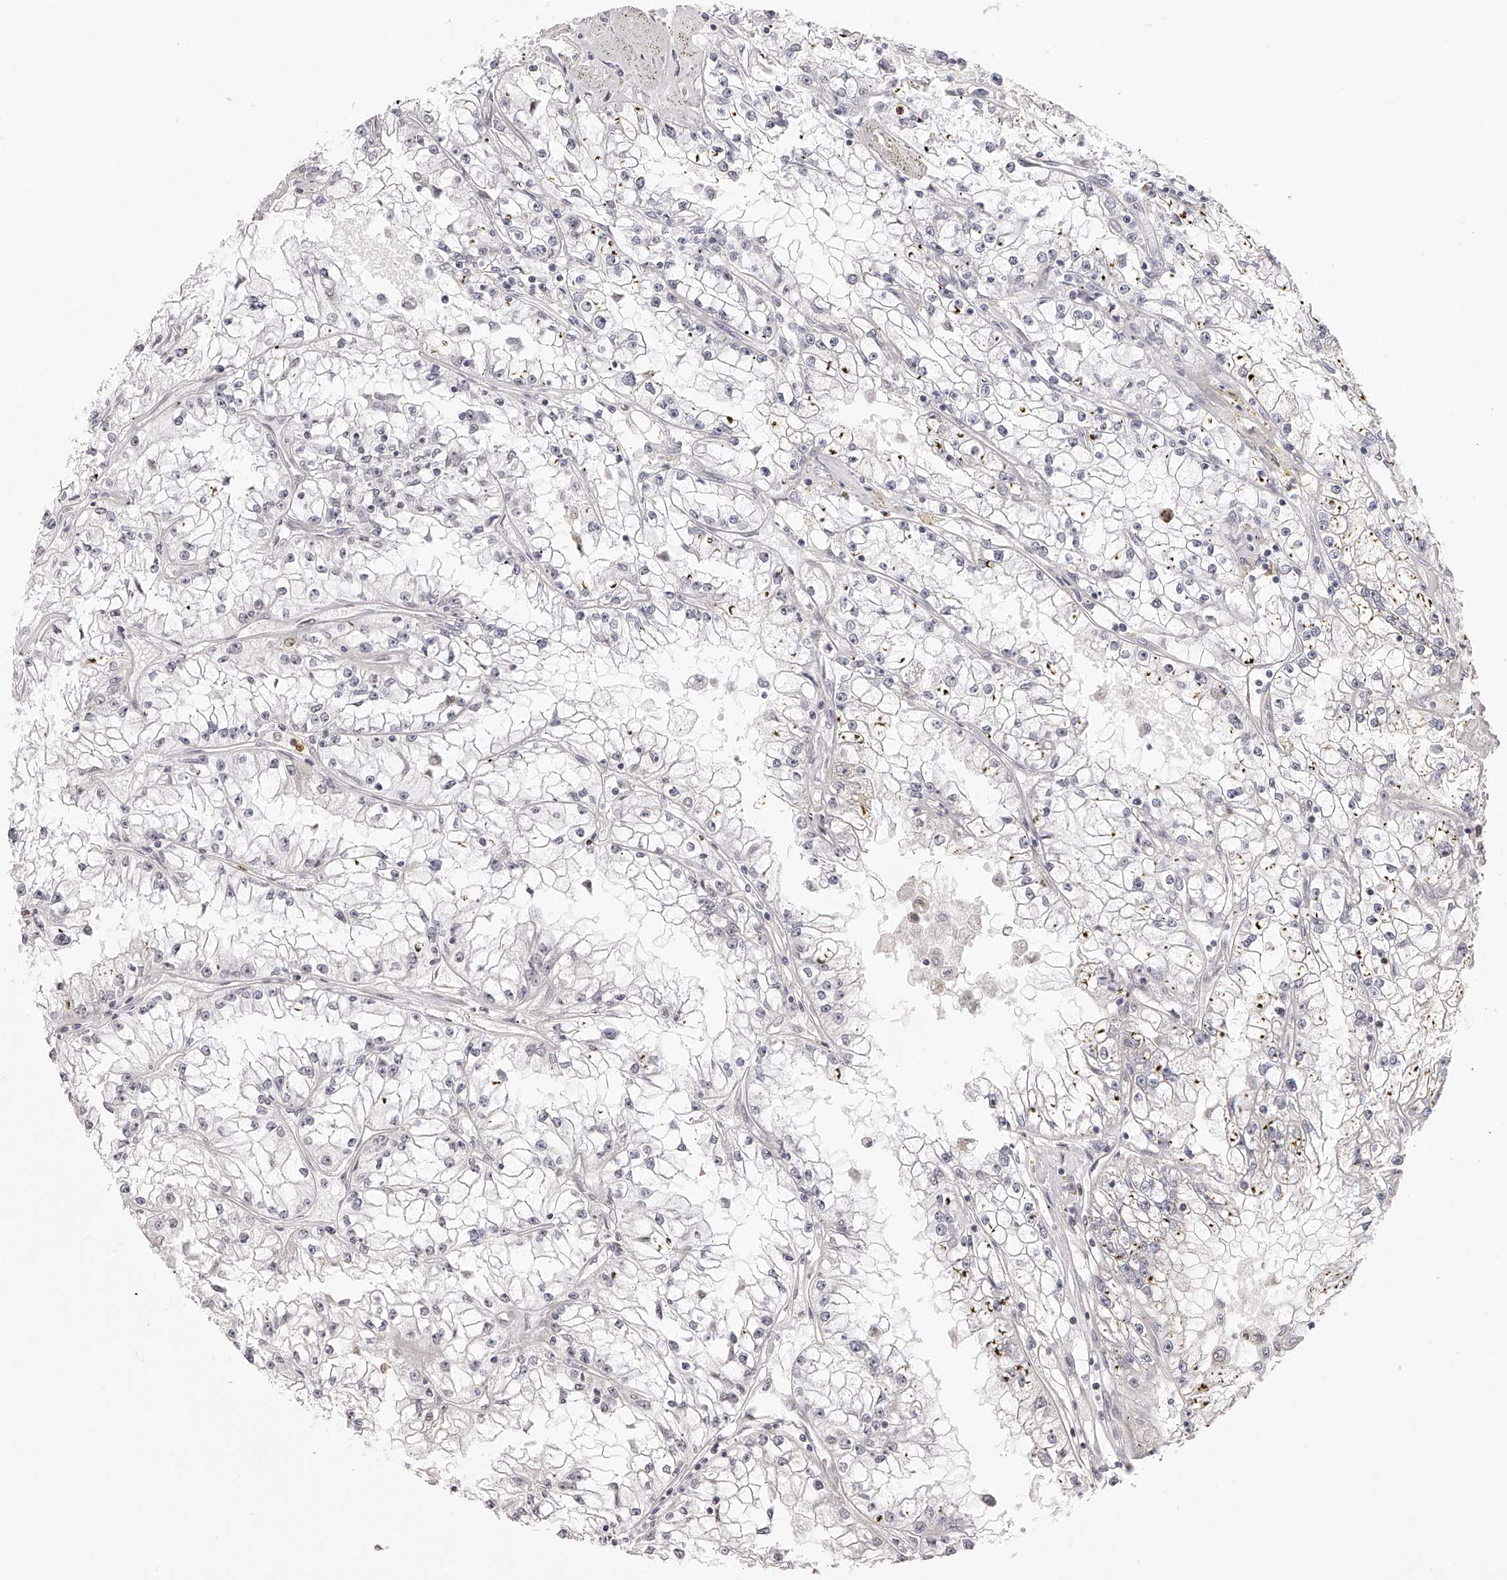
{"staining": {"intensity": "negative", "quantity": "none", "location": "none"}, "tissue": "renal cancer", "cell_type": "Tumor cells", "image_type": "cancer", "snomed": [{"axis": "morphology", "description": "Adenocarcinoma, NOS"}, {"axis": "topography", "description": "Kidney"}], "caption": "Immunohistochemistry (IHC) of renal cancer (adenocarcinoma) displays no staining in tumor cells.", "gene": "PLEKHG1", "patient": {"sex": "male", "age": 56}}